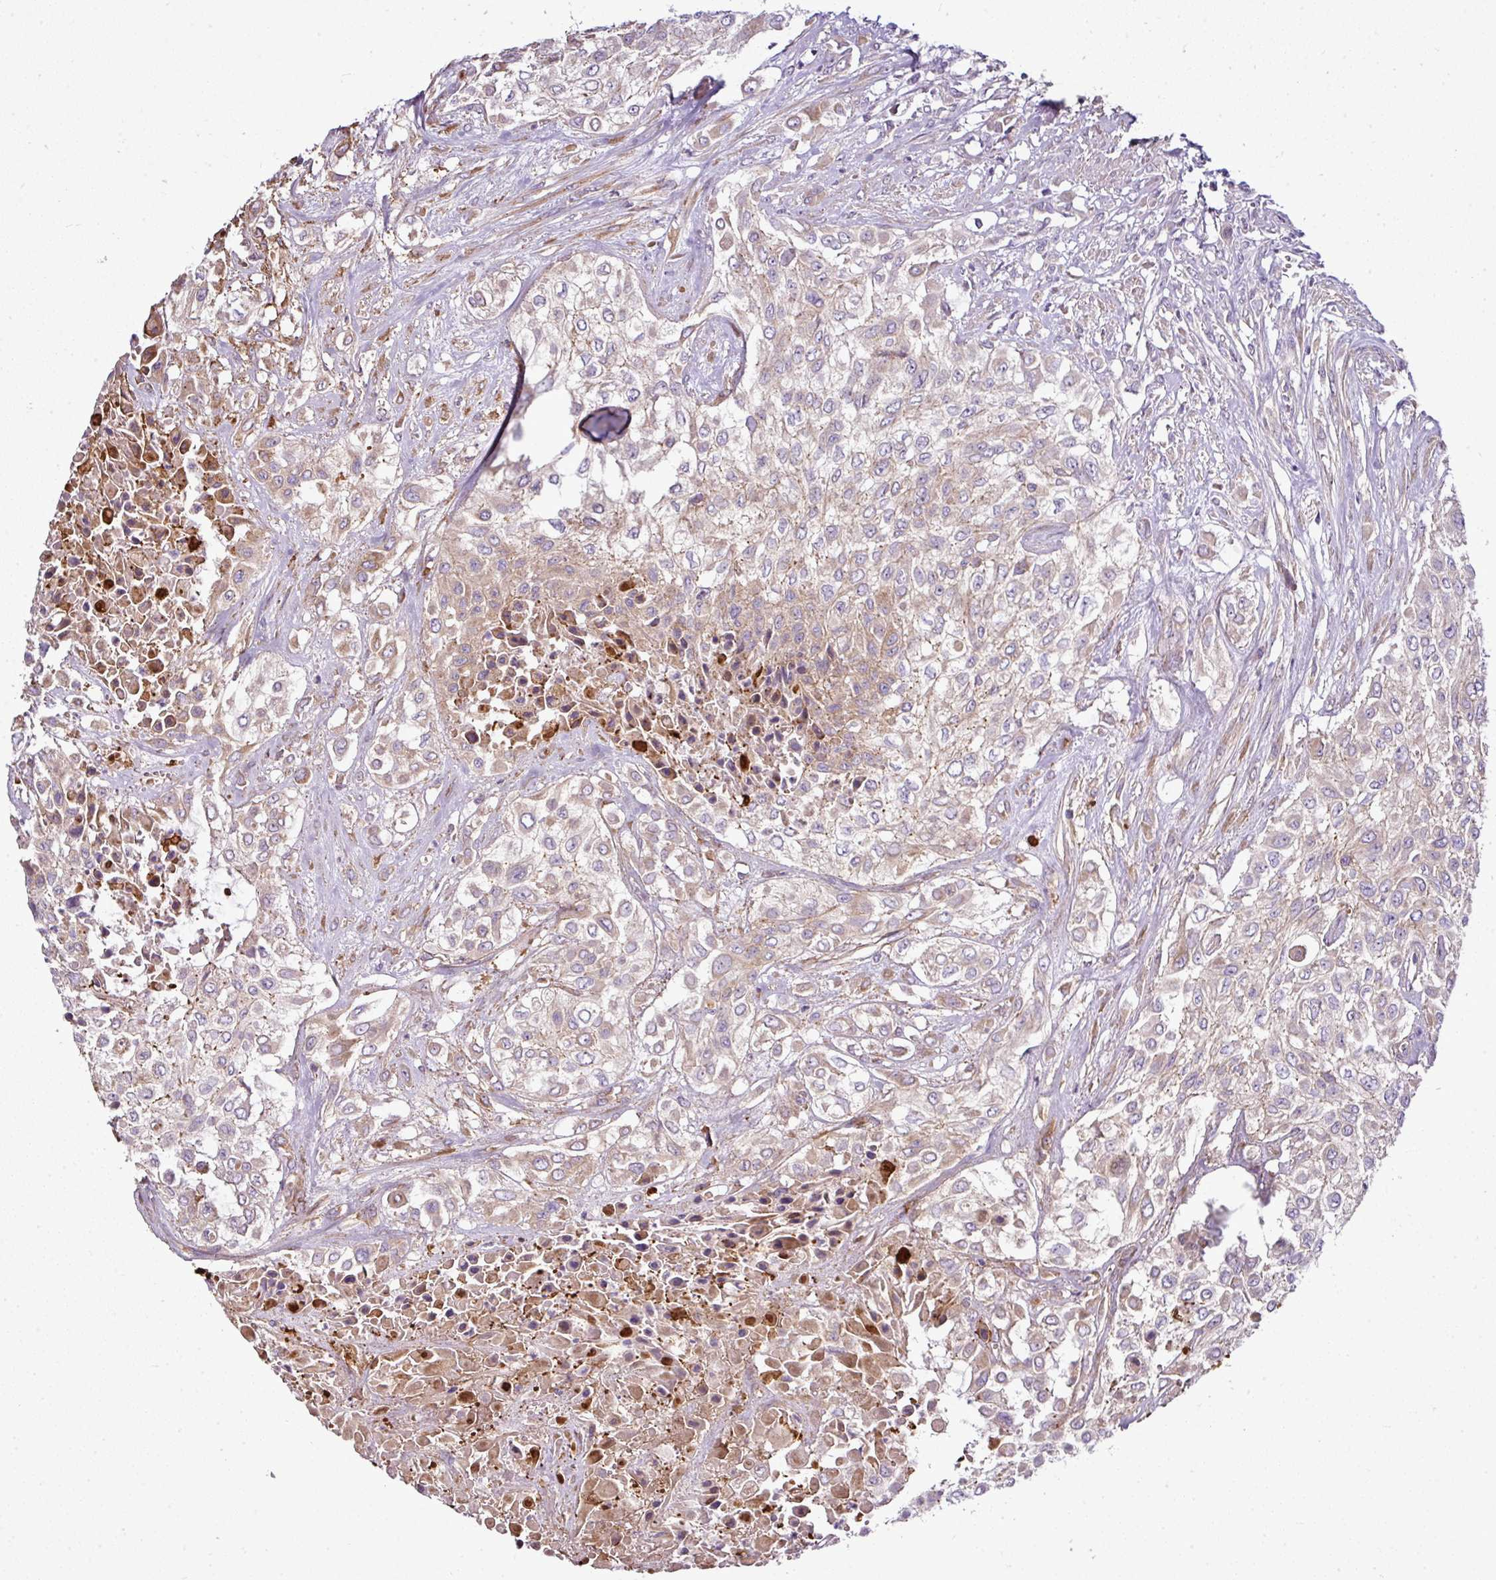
{"staining": {"intensity": "weak", "quantity": "25%-75%", "location": "cytoplasmic/membranous"}, "tissue": "urothelial cancer", "cell_type": "Tumor cells", "image_type": "cancer", "snomed": [{"axis": "morphology", "description": "Urothelial carcinoma, High grade"}, {"axis": "topography", "description": "Urinary bladder"}], "caption": "Approximately 25%-75% of tumor cells in human urothelial cancer show weak cytoplasmic/membranous protein expression as visualized by brown immunohistochemical staining.", "gene": "GAN", "patient": {"sex": "male", "age": 57}}